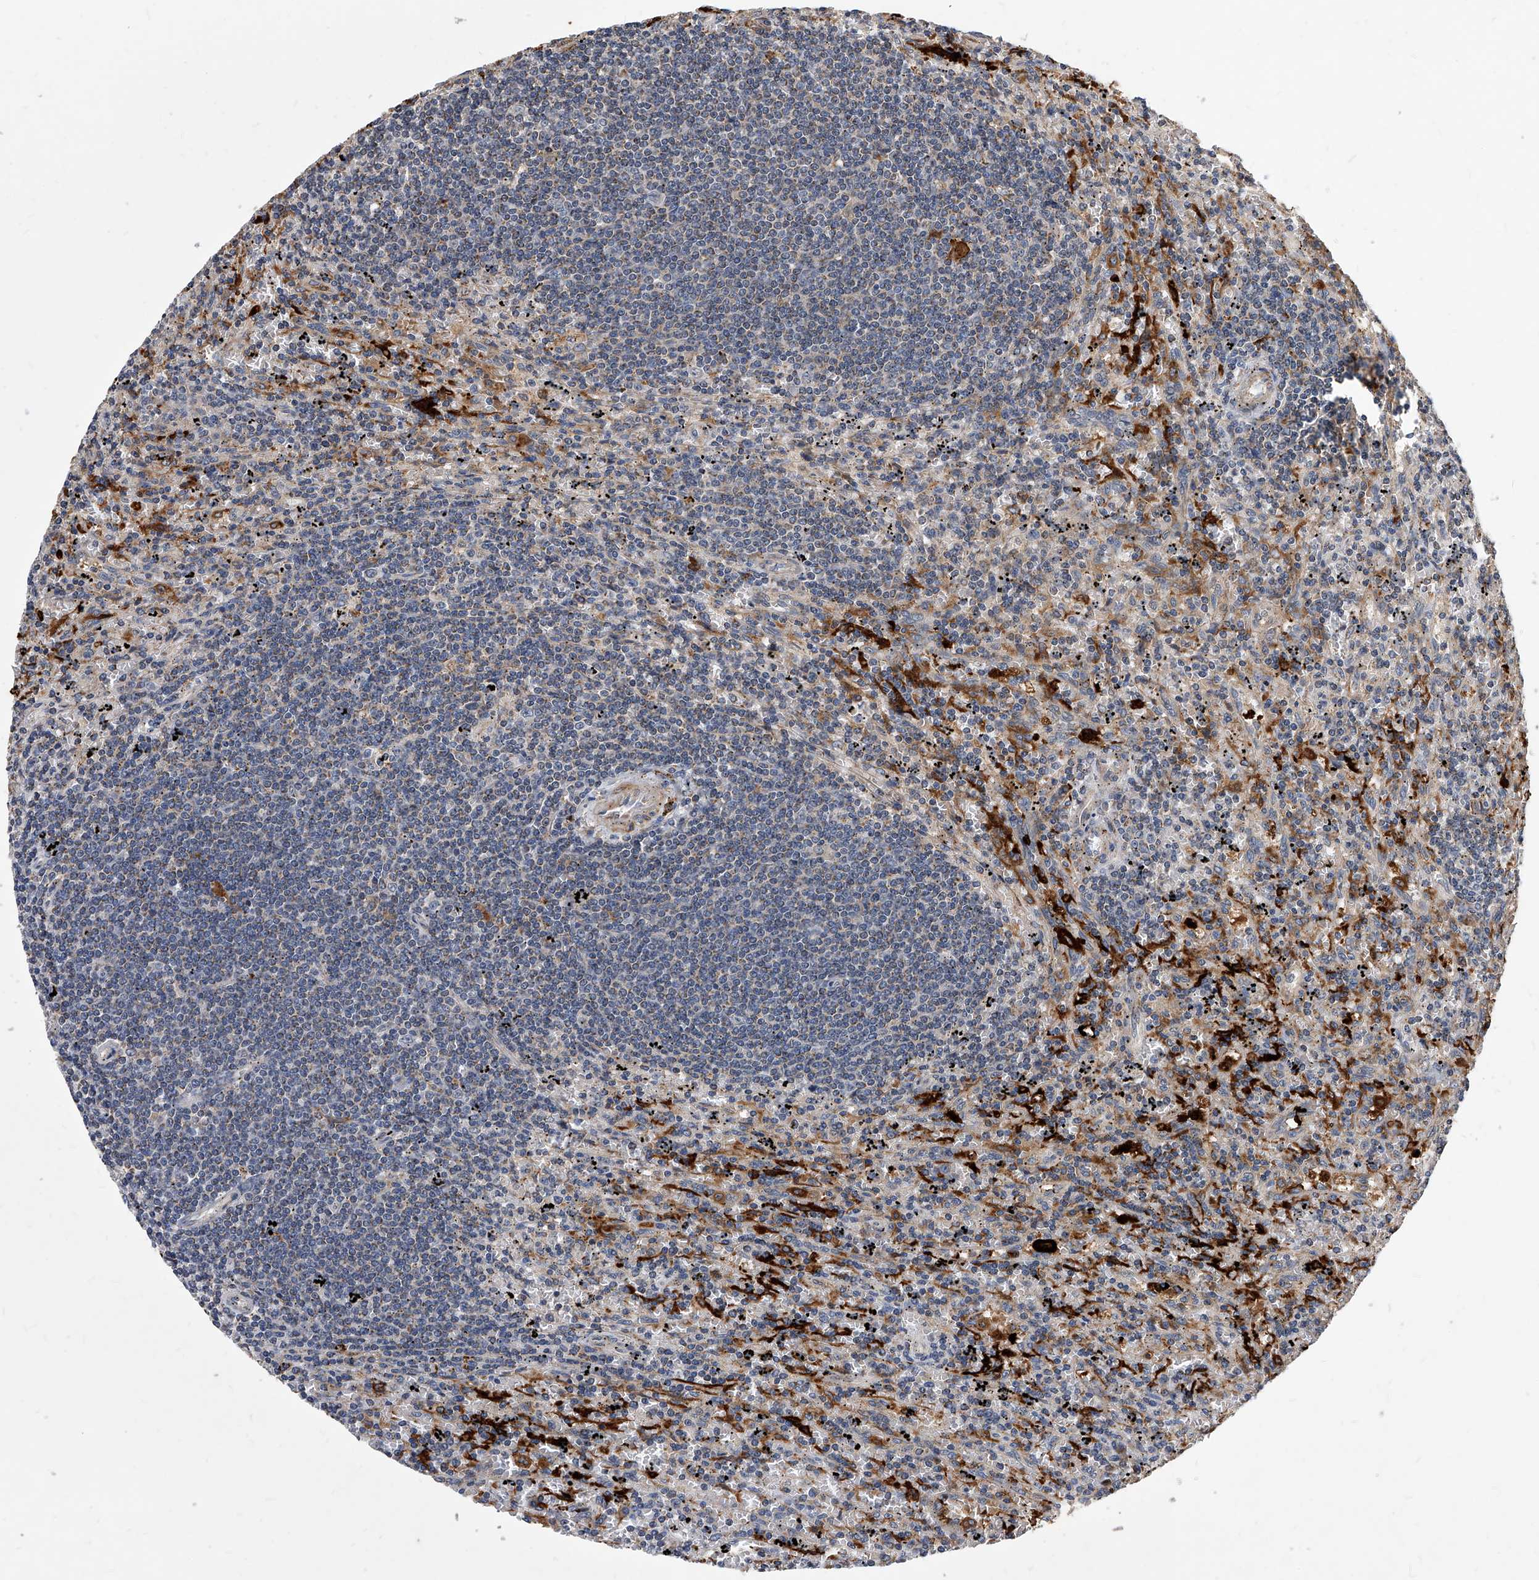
{"staining": {"intensity": "negative", "quantity": "none", "location": "none"}, "tissue": "lymphoma", "cell_type": "Tumor cells", "image_type": "cancer", "snomed": [{"axis": "morphology", "description": "Malignant lymphoma, non-Hodgkin's type, Low grade"}, {"axis": "topography", "description": "Spleen"}], "caption": "A high-resolution photomicrograph shows immunohistochemistry staining of lymphoma, which demonstrates no significant staining in tumor cells. (DAB immunohistochemistry visualized using brightfield microscopy, high magnification).", "gene": "SOBP", "patient": {"sex": "male", "age": 76}}